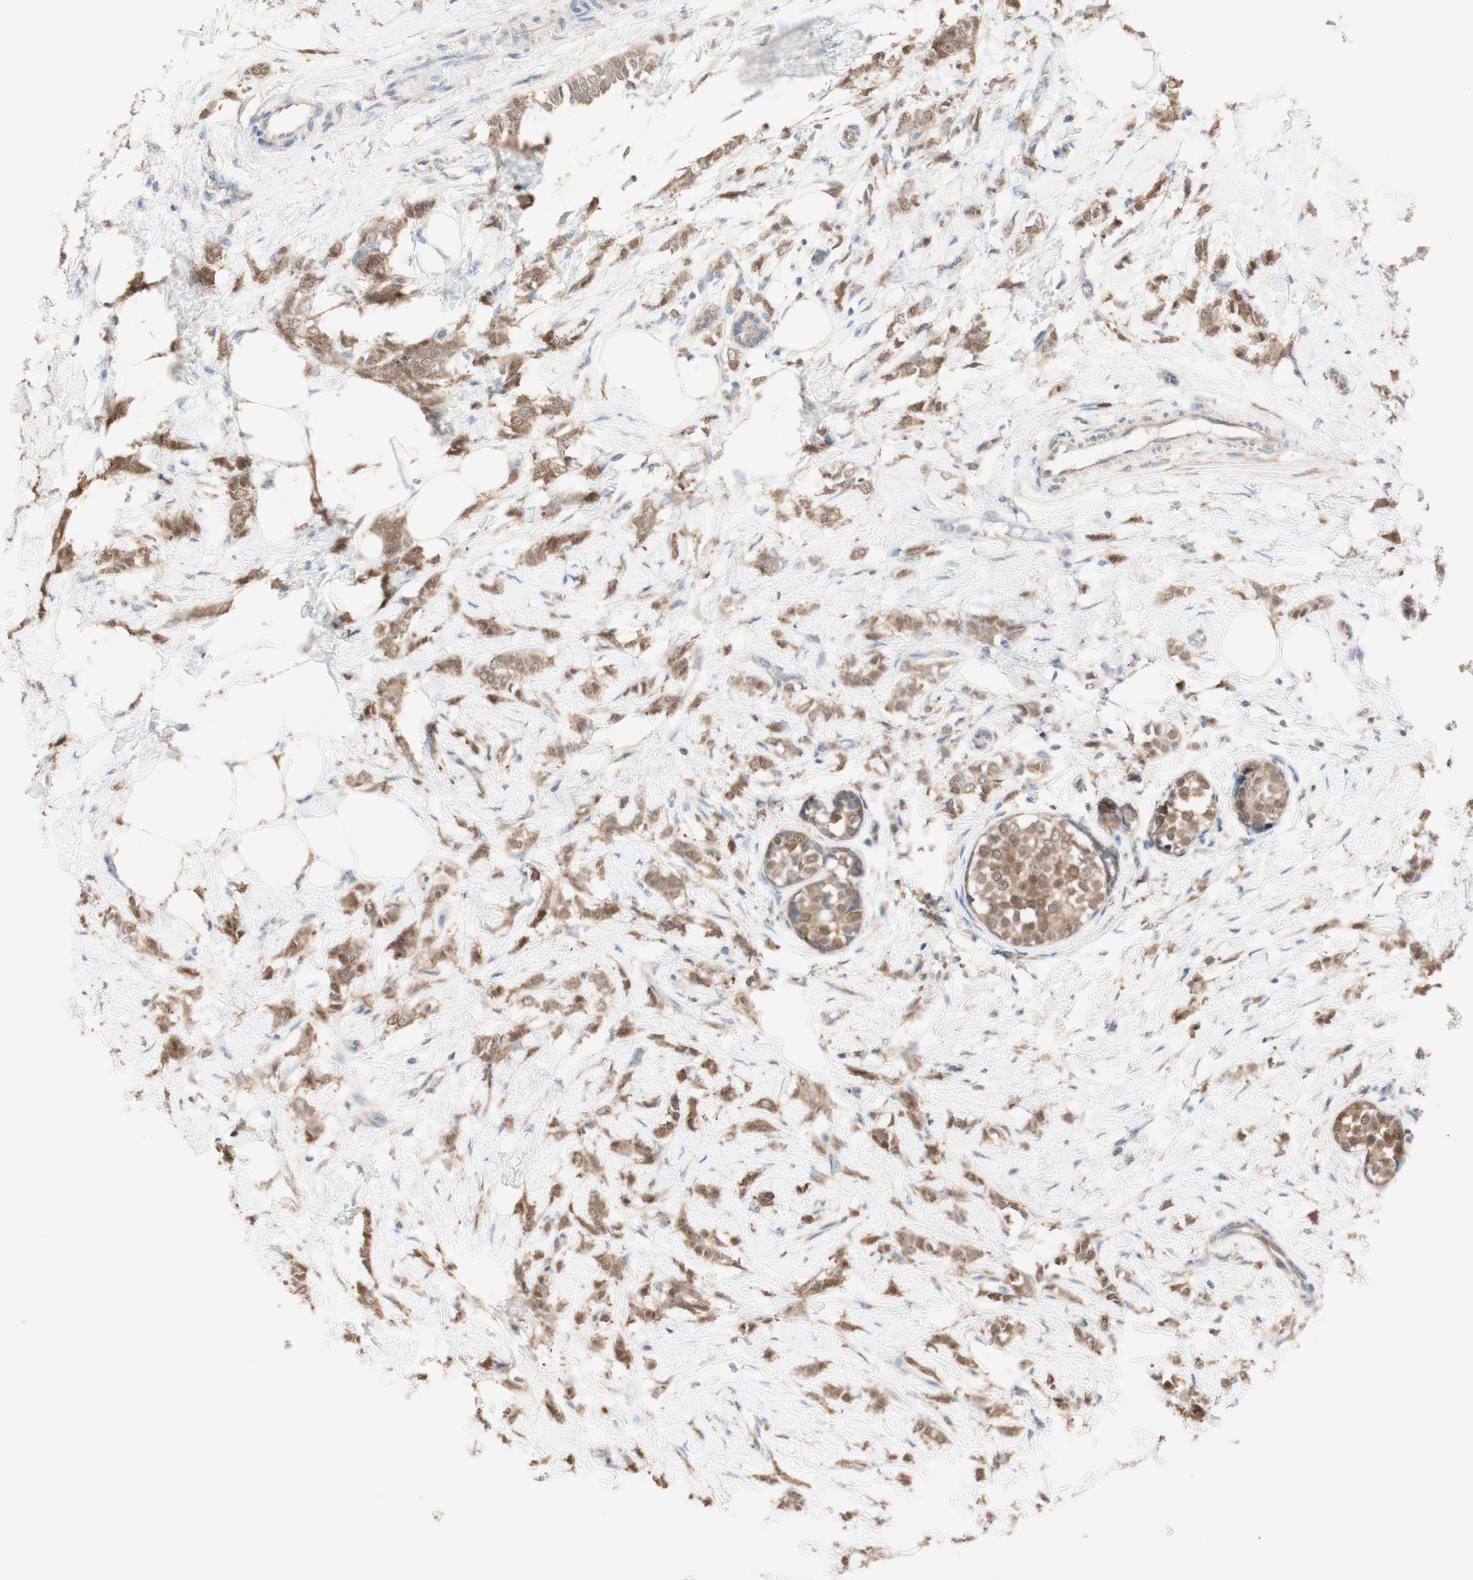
{"staining": {"intensity": "moderate", "quantity": ">75%", "location": "cytoplasmic/membranous"}, "tissue": "breast cancer", "cell_type": "Tumor cells", "image_type": "cancer", "snomed": [{"axis": "morphology", "description": "Lobular carcinoma, in situ"}, {"axis": "morphology", "description": "Lobular carcinoma"}, {"axis": "topography", "description": "Breast"}], "caption": "An immunohistochemistry micrograph of neoplastic tissue is shown. Protein staining in brown highlights moderate cytoplasmic/membranous positivity in lobular carcinoma in situ (breast) within tumor cells.", "gene": "COMT", "patient": {"sex": "female", "age": 41}}